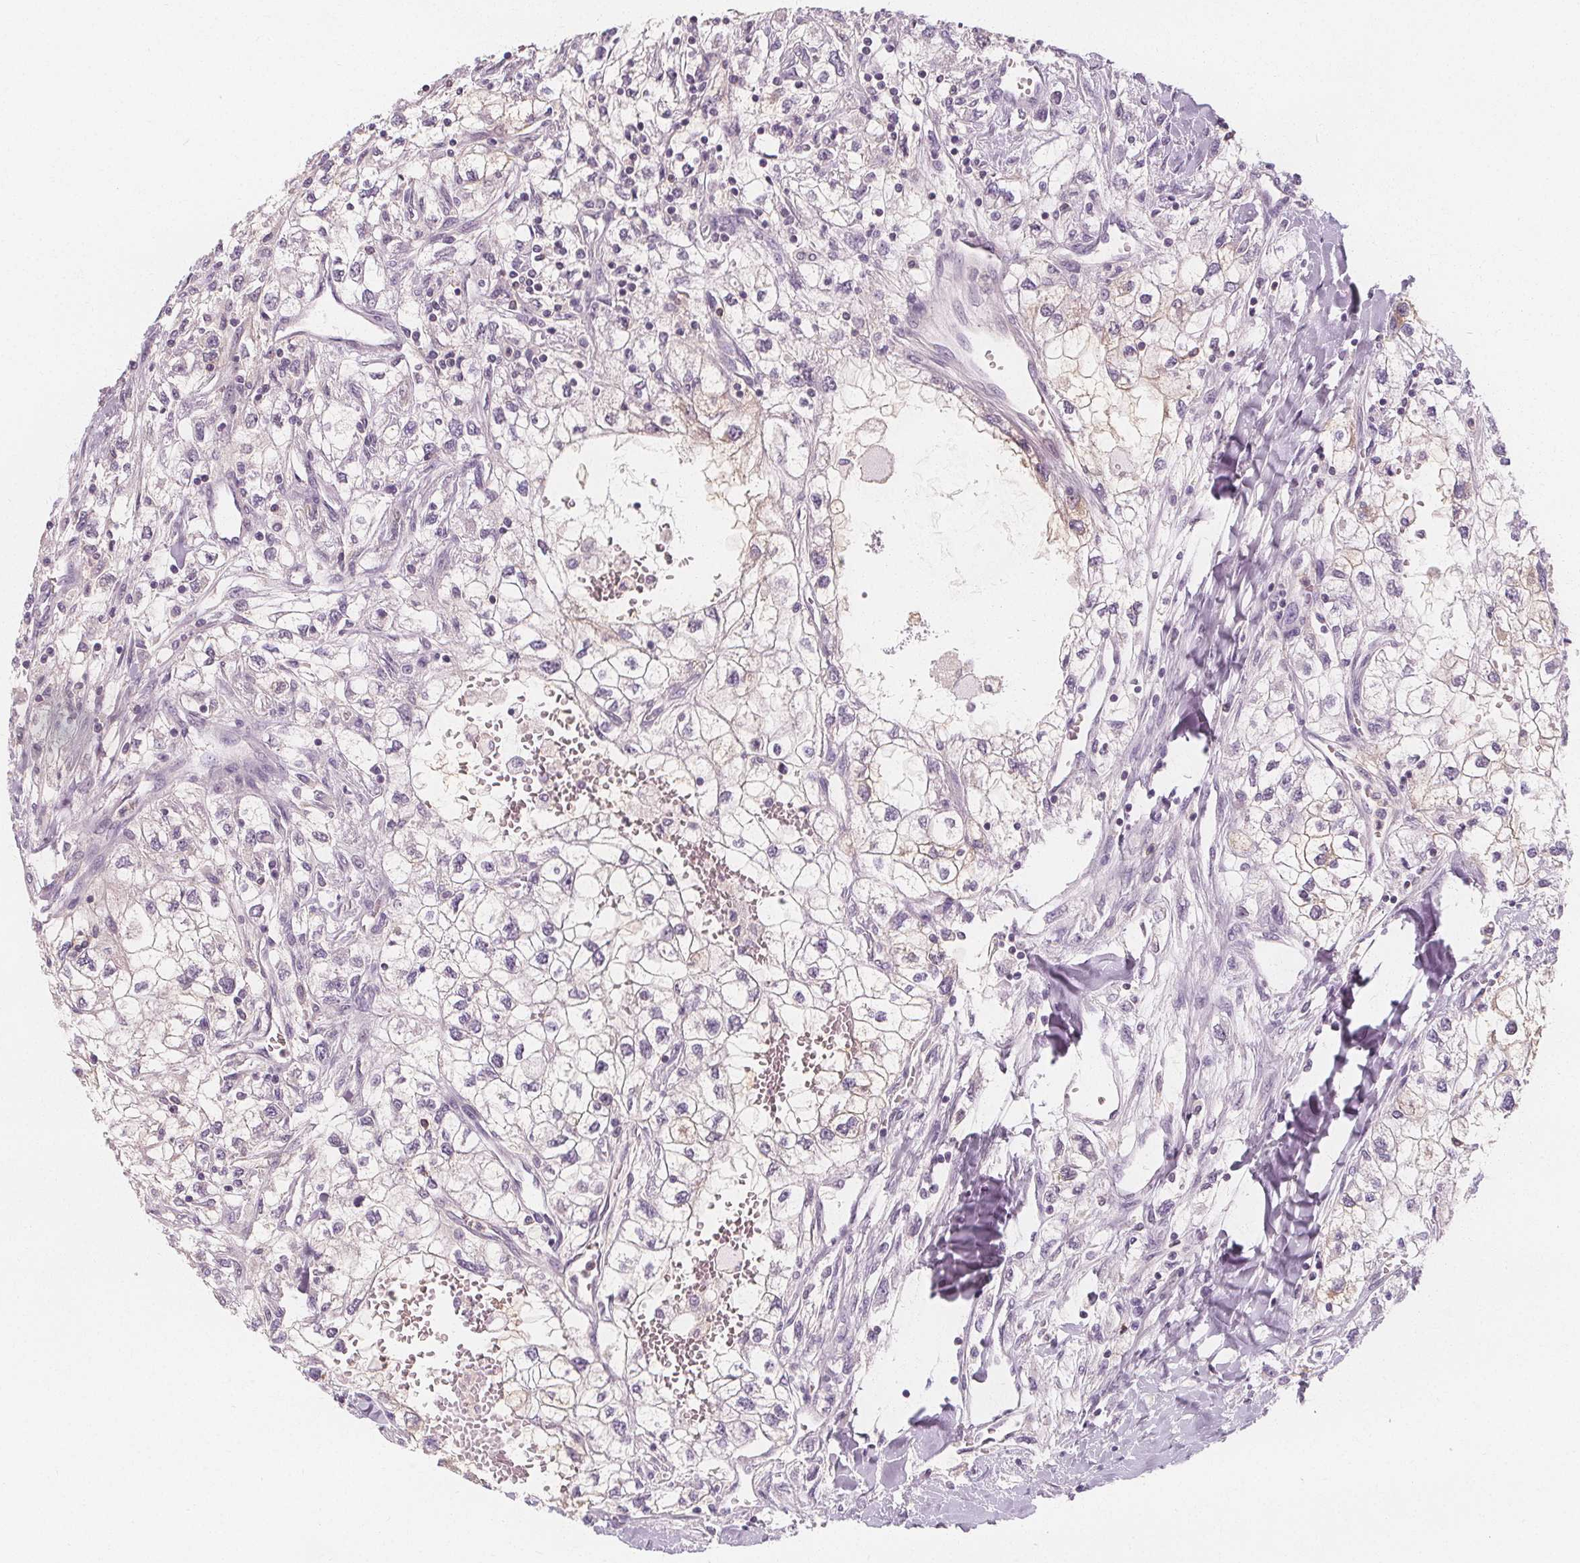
{"staining": {"intensity": "negative", "quantity": "none", "location": "none"}, "tissue": "renal cancer", "cell_type": "Tumor cells", "image_type": "cancer", "snomed": [{"axis": "morphology", "description": "Adenocarcinoma, NOS"}, {"axis": "topography", "description": "Kidney"}], "caption": "The micrograph exhibits no staining of tumor cells in renal cancer. Brightfield microscopy of IHC stained with DAB (brown) and hematoxylin (blue), captured at high magnification.", "gene": "UGP2", "patient": {"sex": "male", "age": 59}}